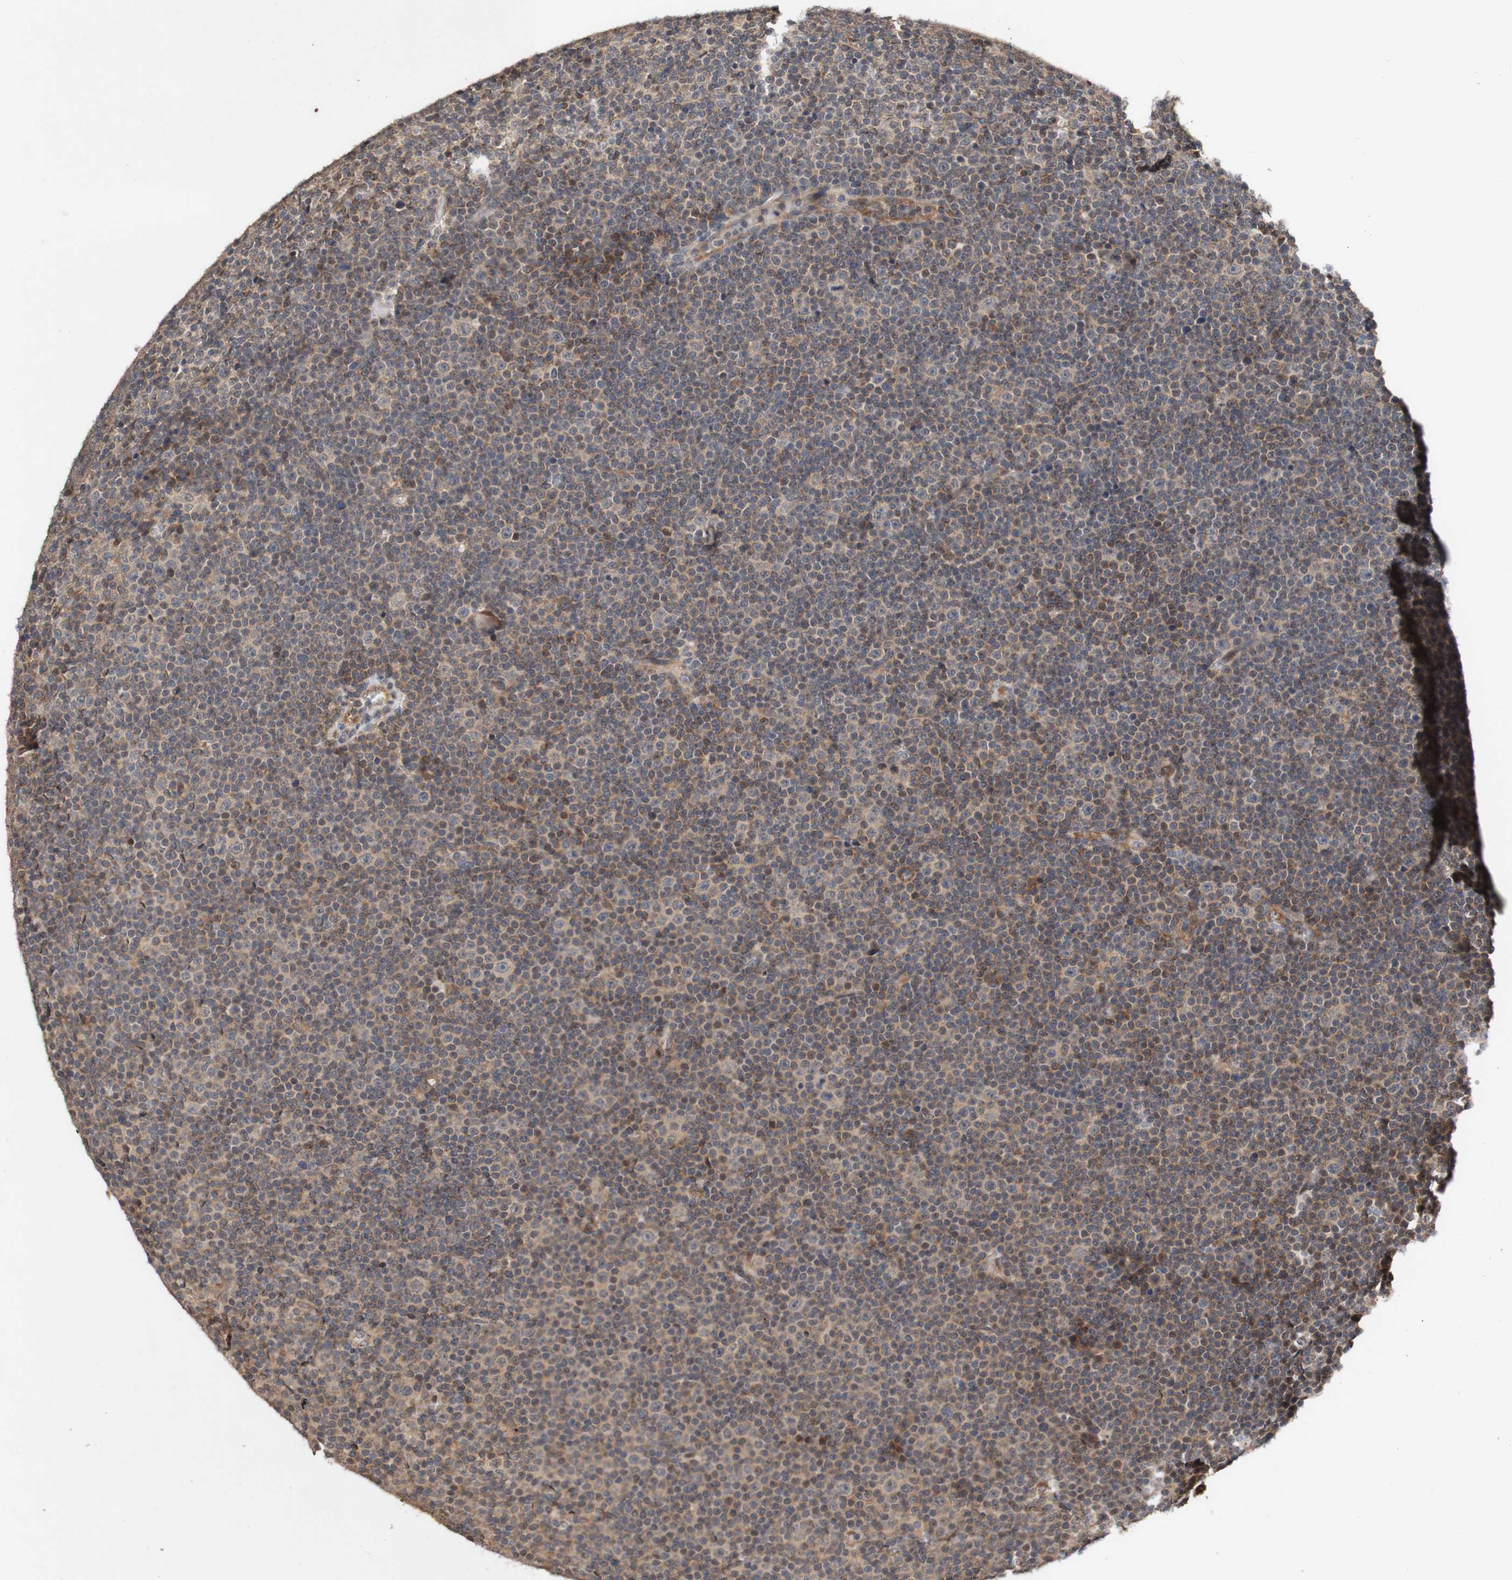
{"staining": {"intensity": "weak", "quantity": ">75%", "location": "cytoplasmic/membranous"}, "tissue": "lymphoma", "cell_type": "Tumor cells", "image_type": "cancer", "snomed": [{"axis": "morphology", "description": "Malignant lymphoma, non-Hodgkin's type, Low grade"}, {"axis": "topography", "description": "Lymph node"}], "caption": "A histopathology image showing weak cytoplasmic/membranous positivity in about >75% of tumor cells in malignant lymphoma, non-Hodgkin's type (low-grade), as visualized by brown immunohistochemical staining.", "gene": "PIN1", "patient": {"sex": "female", "age": 67}}